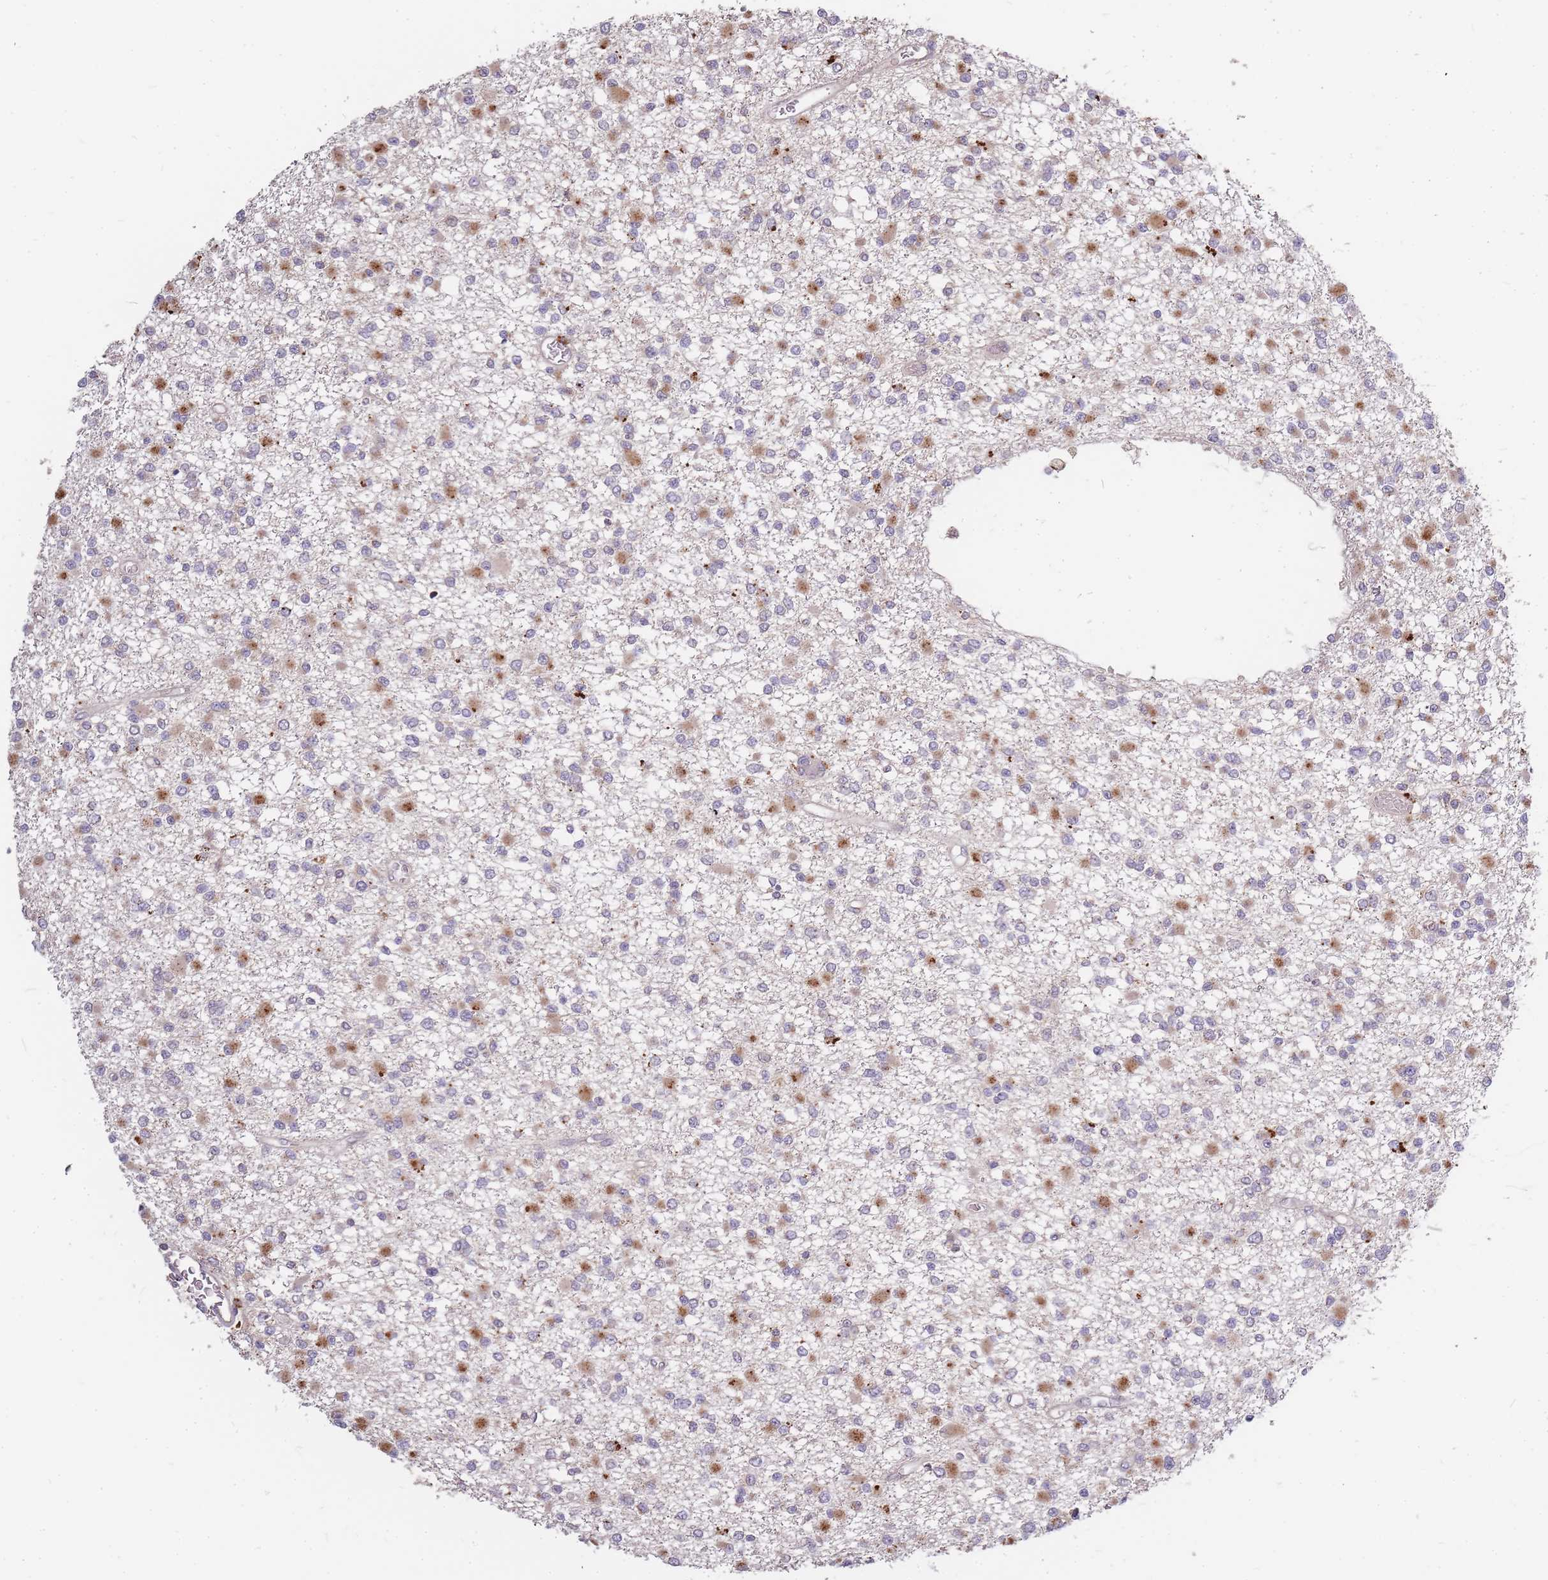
{"staining": {"intensity": "moderate", "quantity": ">75%", "location": "cytoplasmic/membranous"}, "tissue": "glioma", "cell_type": "Tumor cells", "image_type": "cancer", "snomed": [{"axis": "morphology", "description": "Glioma, malignant, Low grade"}, {"axis": "topography", "description": "Brain"}], "caption": "Malignant glioma (low-grade) tissue displays moderate cytoplasmic/membranous positivity in about >75% of tumor cells", "gene": "ATG5", "patient": {"sex": "female", "age": 22}}